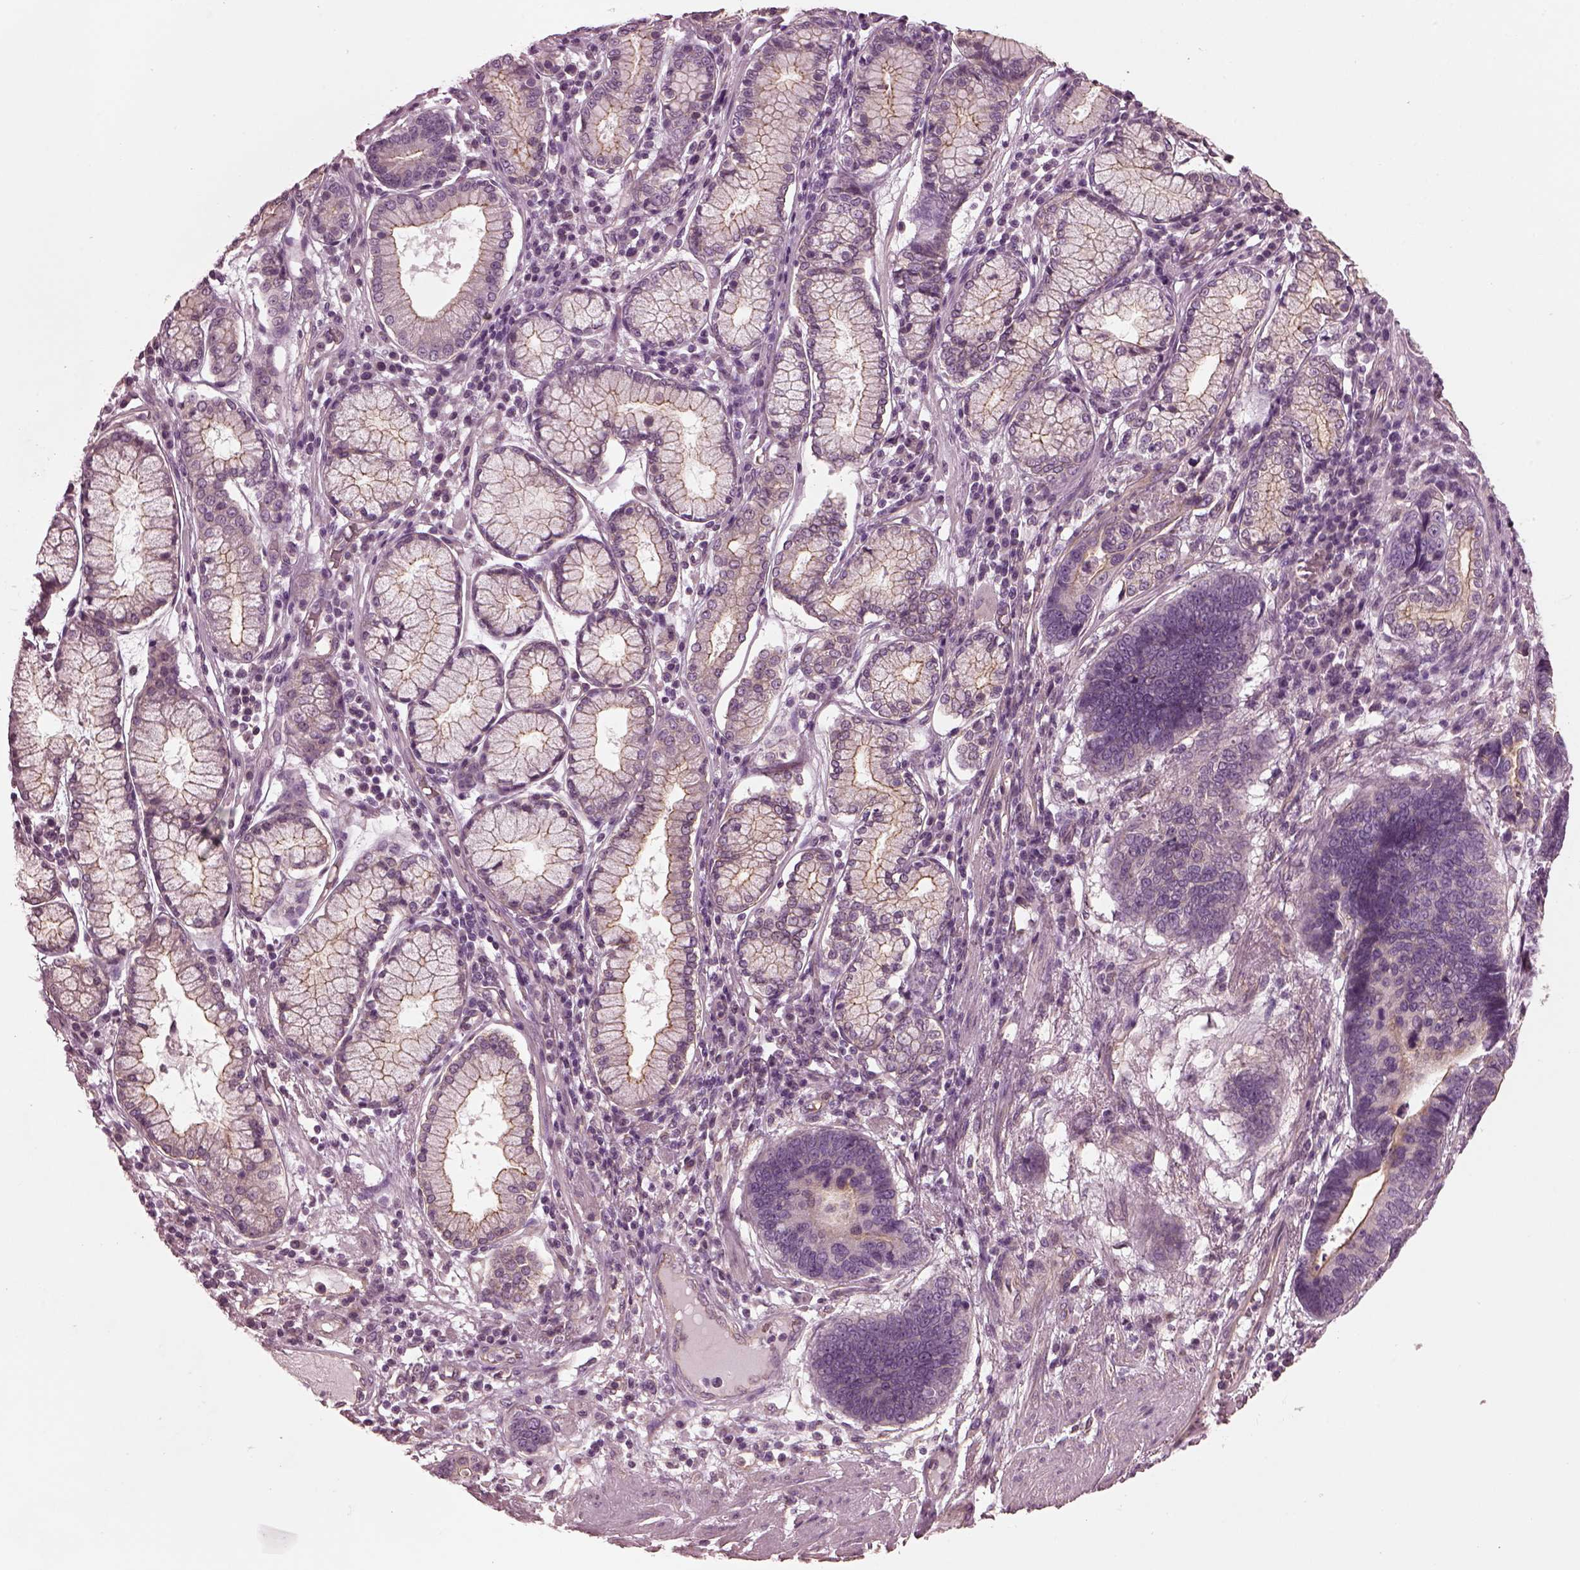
{"staining": {"intensity": "moderate", "quantity": ">75%", "location": "cytoplasmic/membranous"}, "tissue": "stomach cancer", "cell_type": "Tumor cells", "image_type": "cancer", "snomed": [{"axis": "morphology", "description": "Adenocarcinoma, NOS"}, {"axis": "topography", "description": "Stomach"}], "caption": "This histopathology image exhibits immunohistochemistry (IHC) staining of human adenocarcinoma (stomach), with medium moderate cytoplasmic/membranous staining in about >75% of tumor cells.", "gene": "ODAD1", "patient": {"sex": "male", "age": 84}}